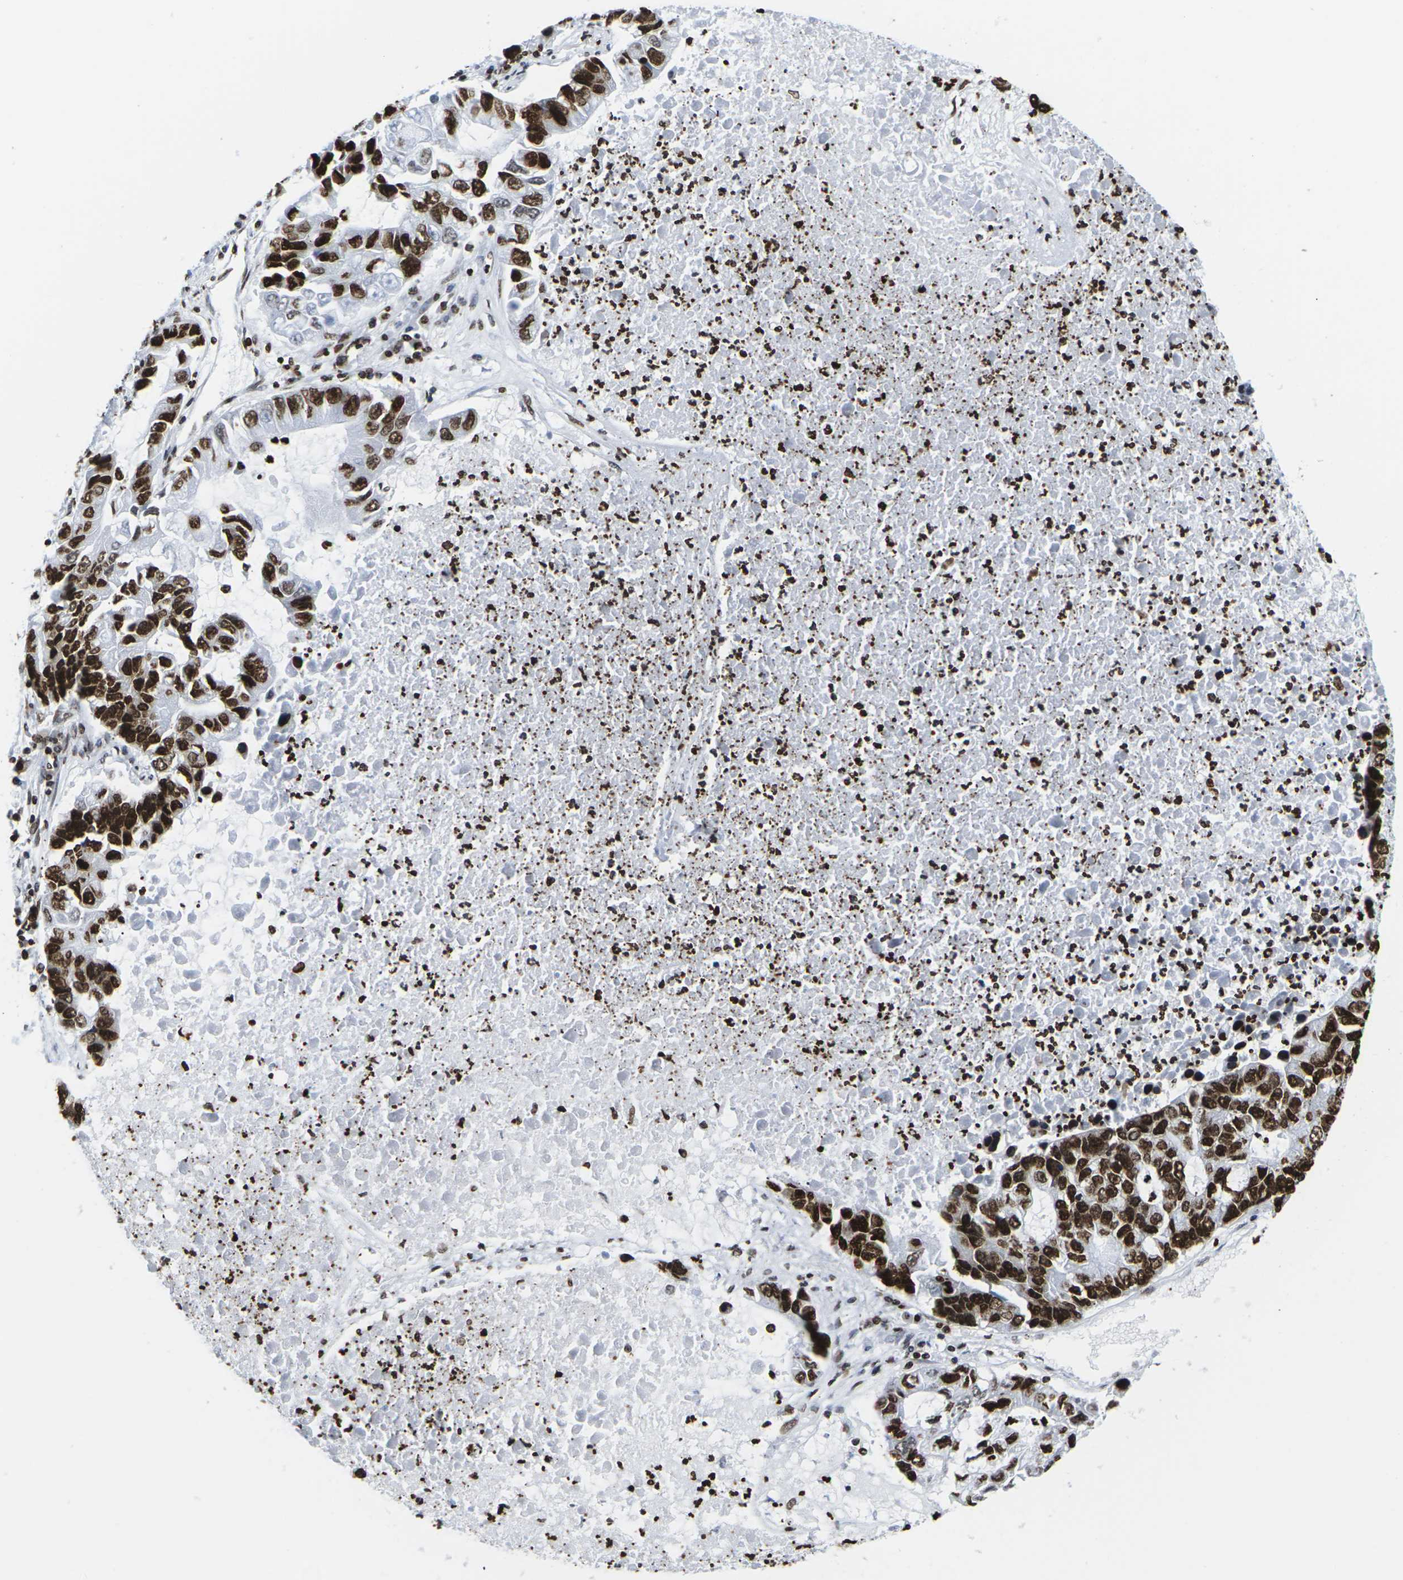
{"staining": {"intensity": "strong", "quantity": ">75%", "location": "cytoplasmic/membranous,nuclear"}, "tissue": "lung cancer", "cell_type": "Tumor cells", "image_type": "cancer", "snomed": [{"axis": "morphology", "description": "Adenocarcinoma, NOS"}, {"axis": "topography", "description": "Lung"}], "caption": "This histopathology image exhibits immunohistochemistry staining of lung cancer, with high strong cytoplasmic/membranous and nuclear expression in approximately >75% of tumor cells.", "gene": "H2AC21", "patient": {"sex": "female", "age": 51}}